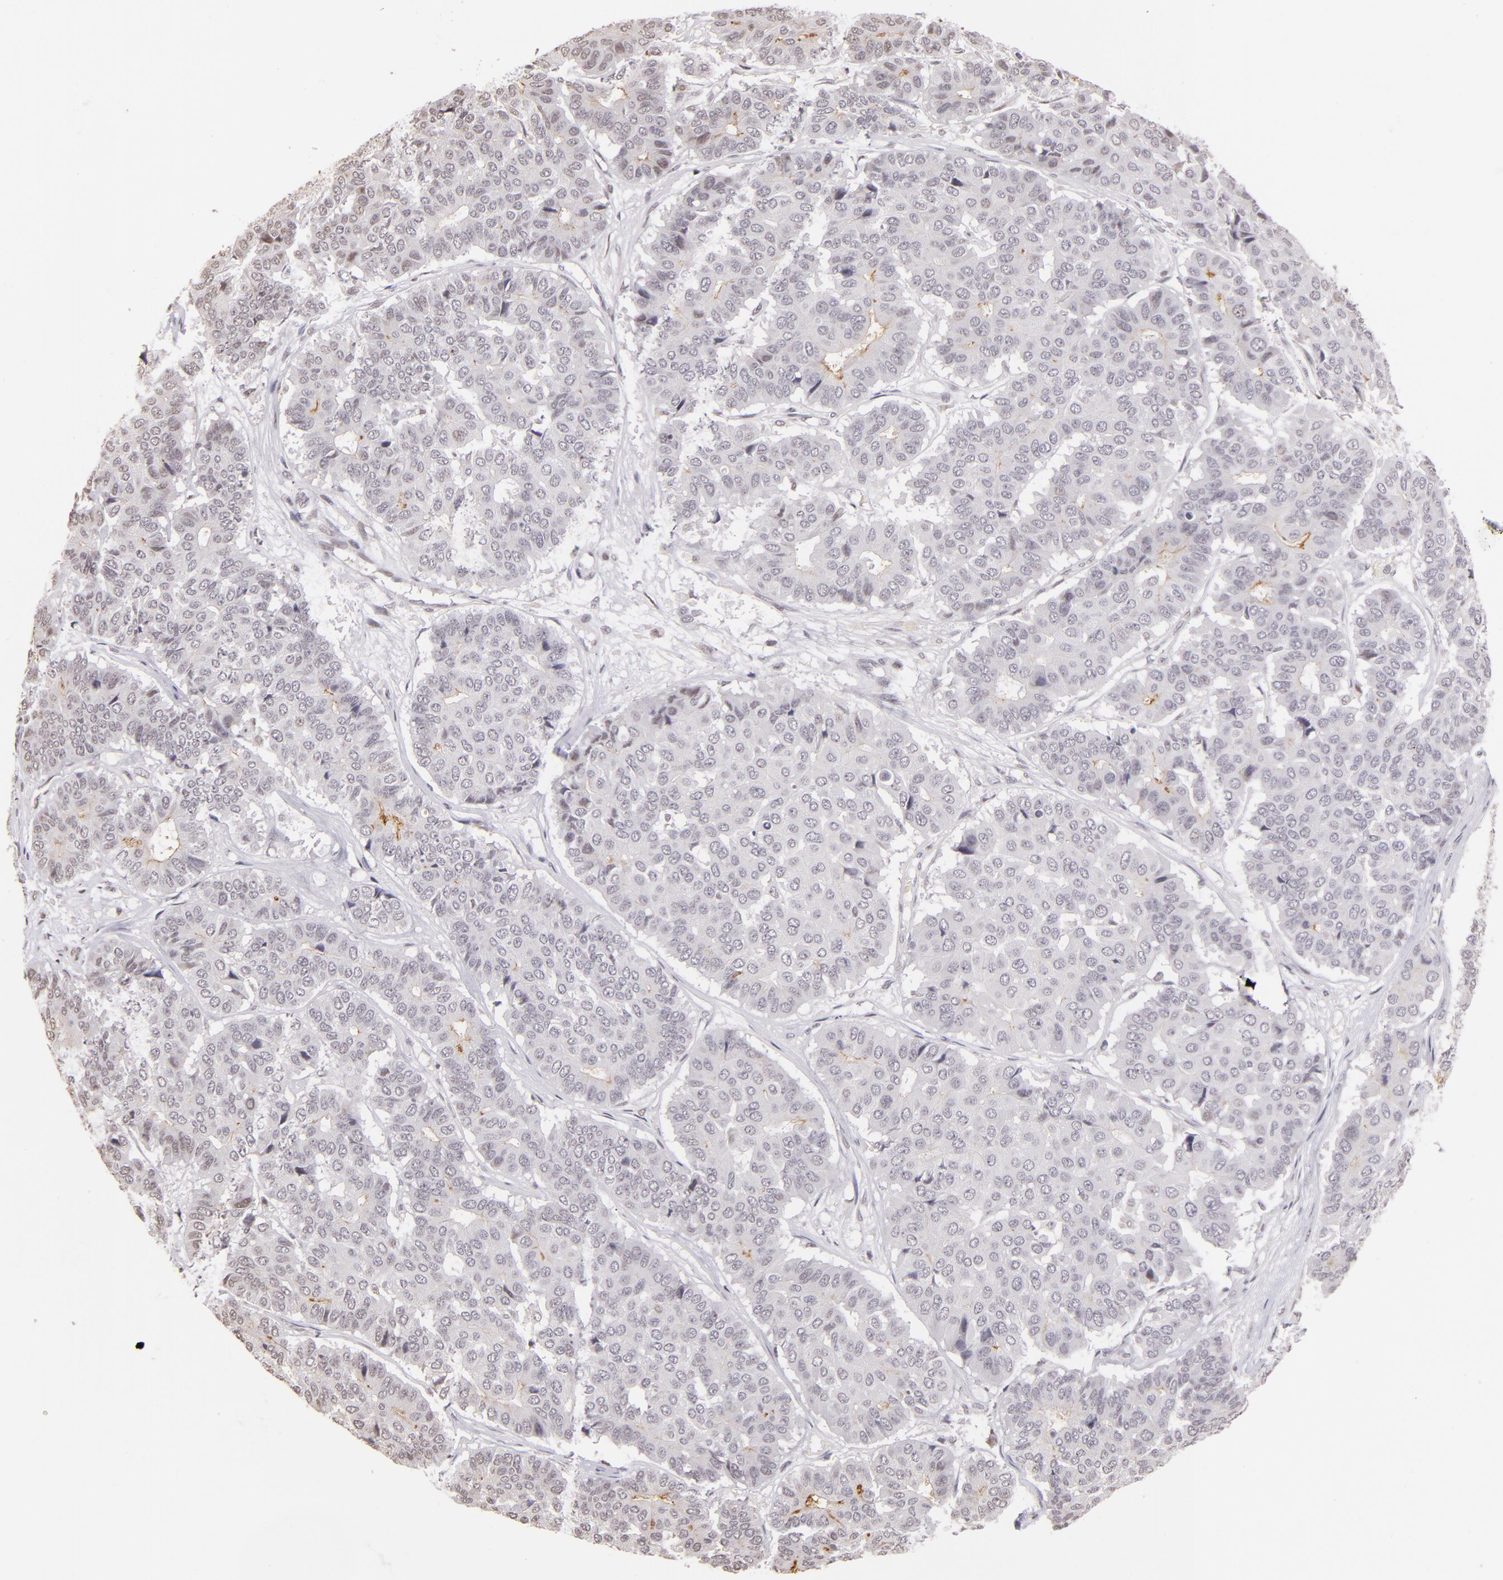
{"staining": {"intensity": "weak", "quantity": "<25%", "location": "nuclear"}, "tissue": "pancreatic cancer", "cell_type": "Tumor cells", "image_type": "cancer", "snomed": [{"axis": "morphology", "description": "Adenocarcinoma, NOS"}, {"axis": "topography", "description": "Pancreas"}], "caption": "Tumor cells are negative for brown protein staining in adenocarcinoma (pancreatic).", "gene": "RARB", "patient": {"sex": "male", "age": 50}}